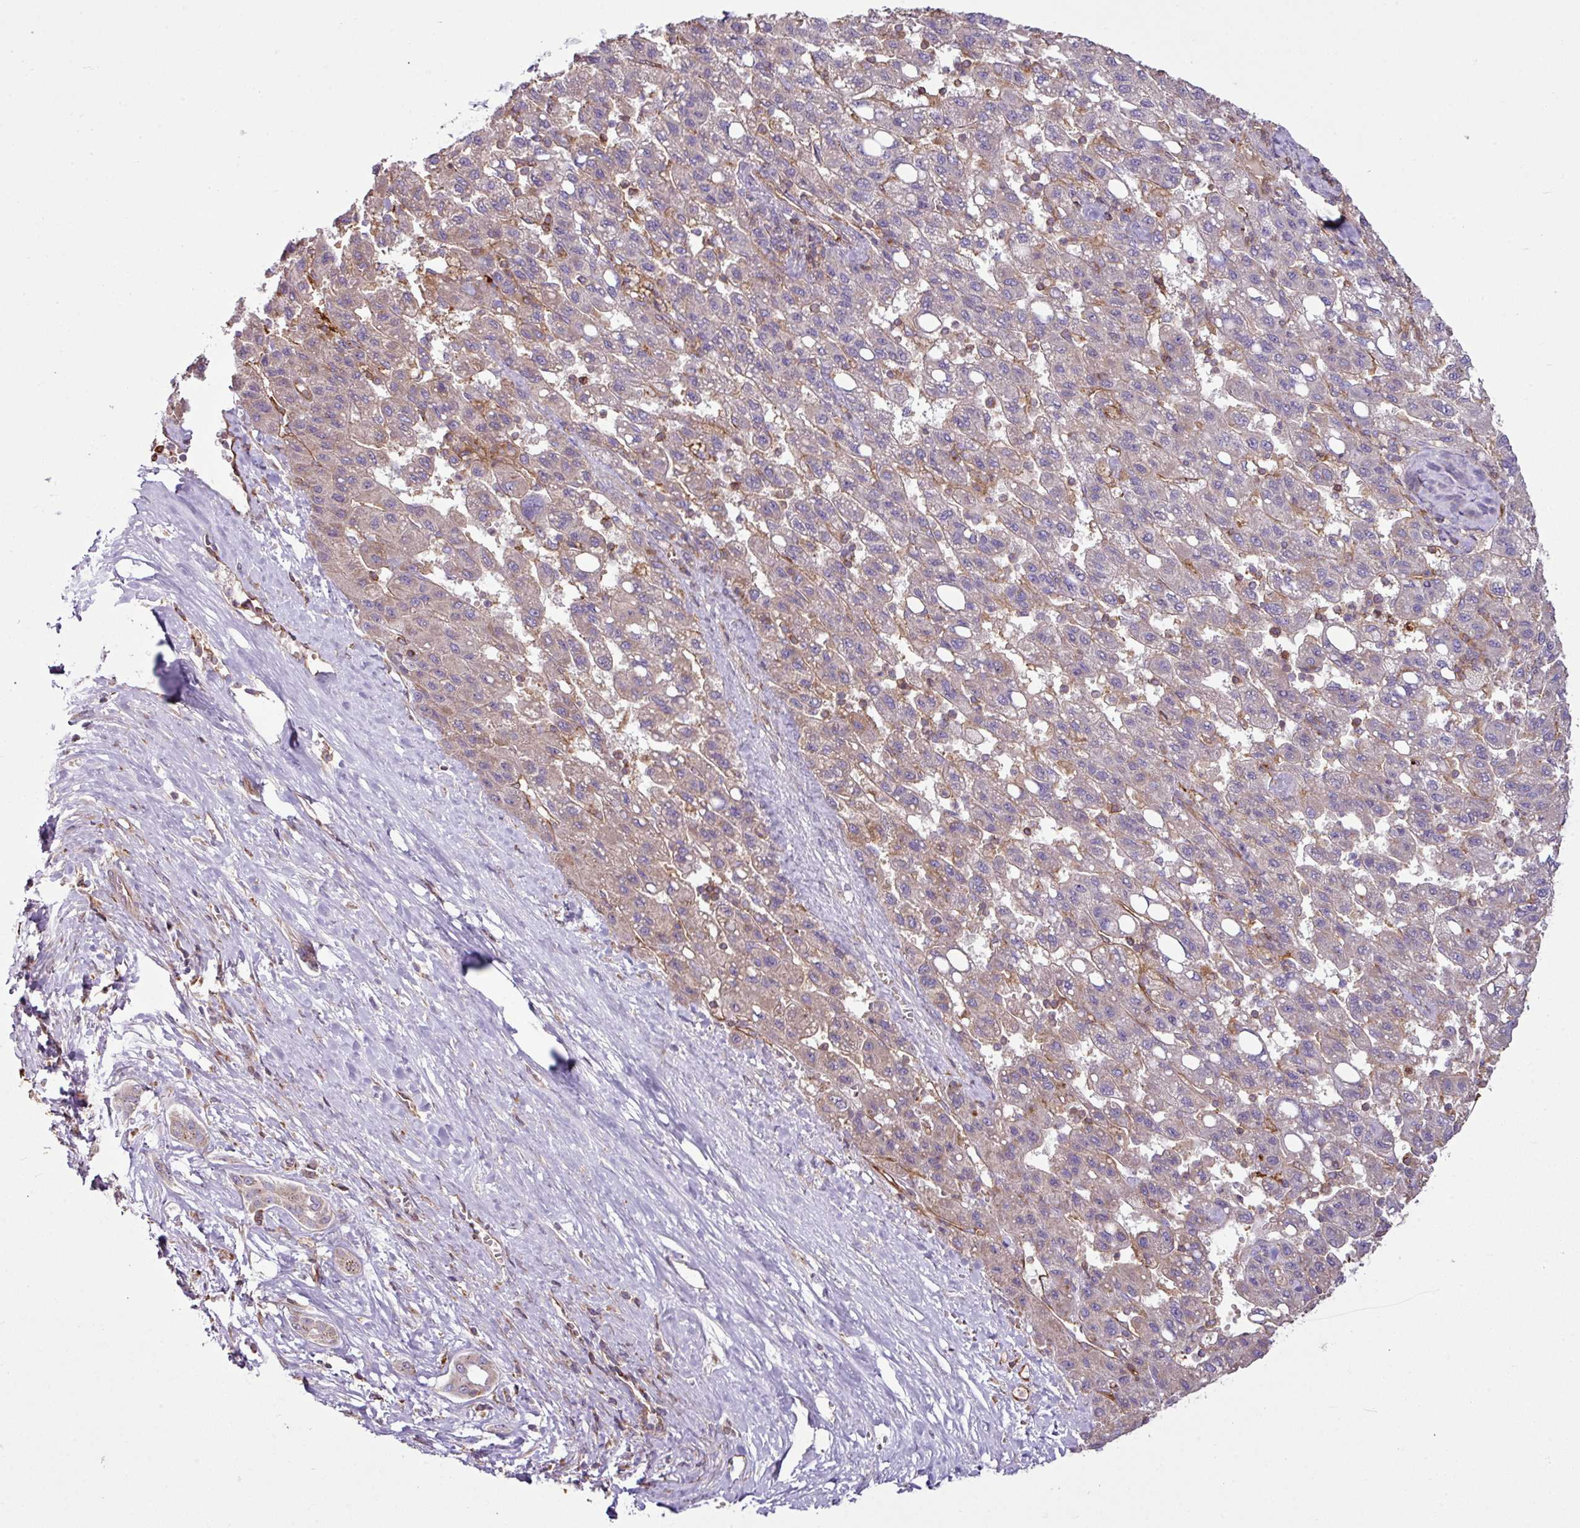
{"staining": {"intensity": "weak", "quantity": "25%-75%", "location": "cytoplasmic/membranous"}, "tissue": "liver cancer", "cell_type": "Tumor cells", "image_type": "cancer", "snomed": [{"axis": "morphology", "description": "Carcinoma, Hepatocellular, NOS"}, {"axis": "topography", "description": "Liver"}], "caption": "Protein expression analysis of human liver cancer reveals weak cytoplasmic/membranous staining in approximately 25%-75% of tumor cells.", "gene": "ZNF106", "patient": {"sex": "female", "age": 82}}